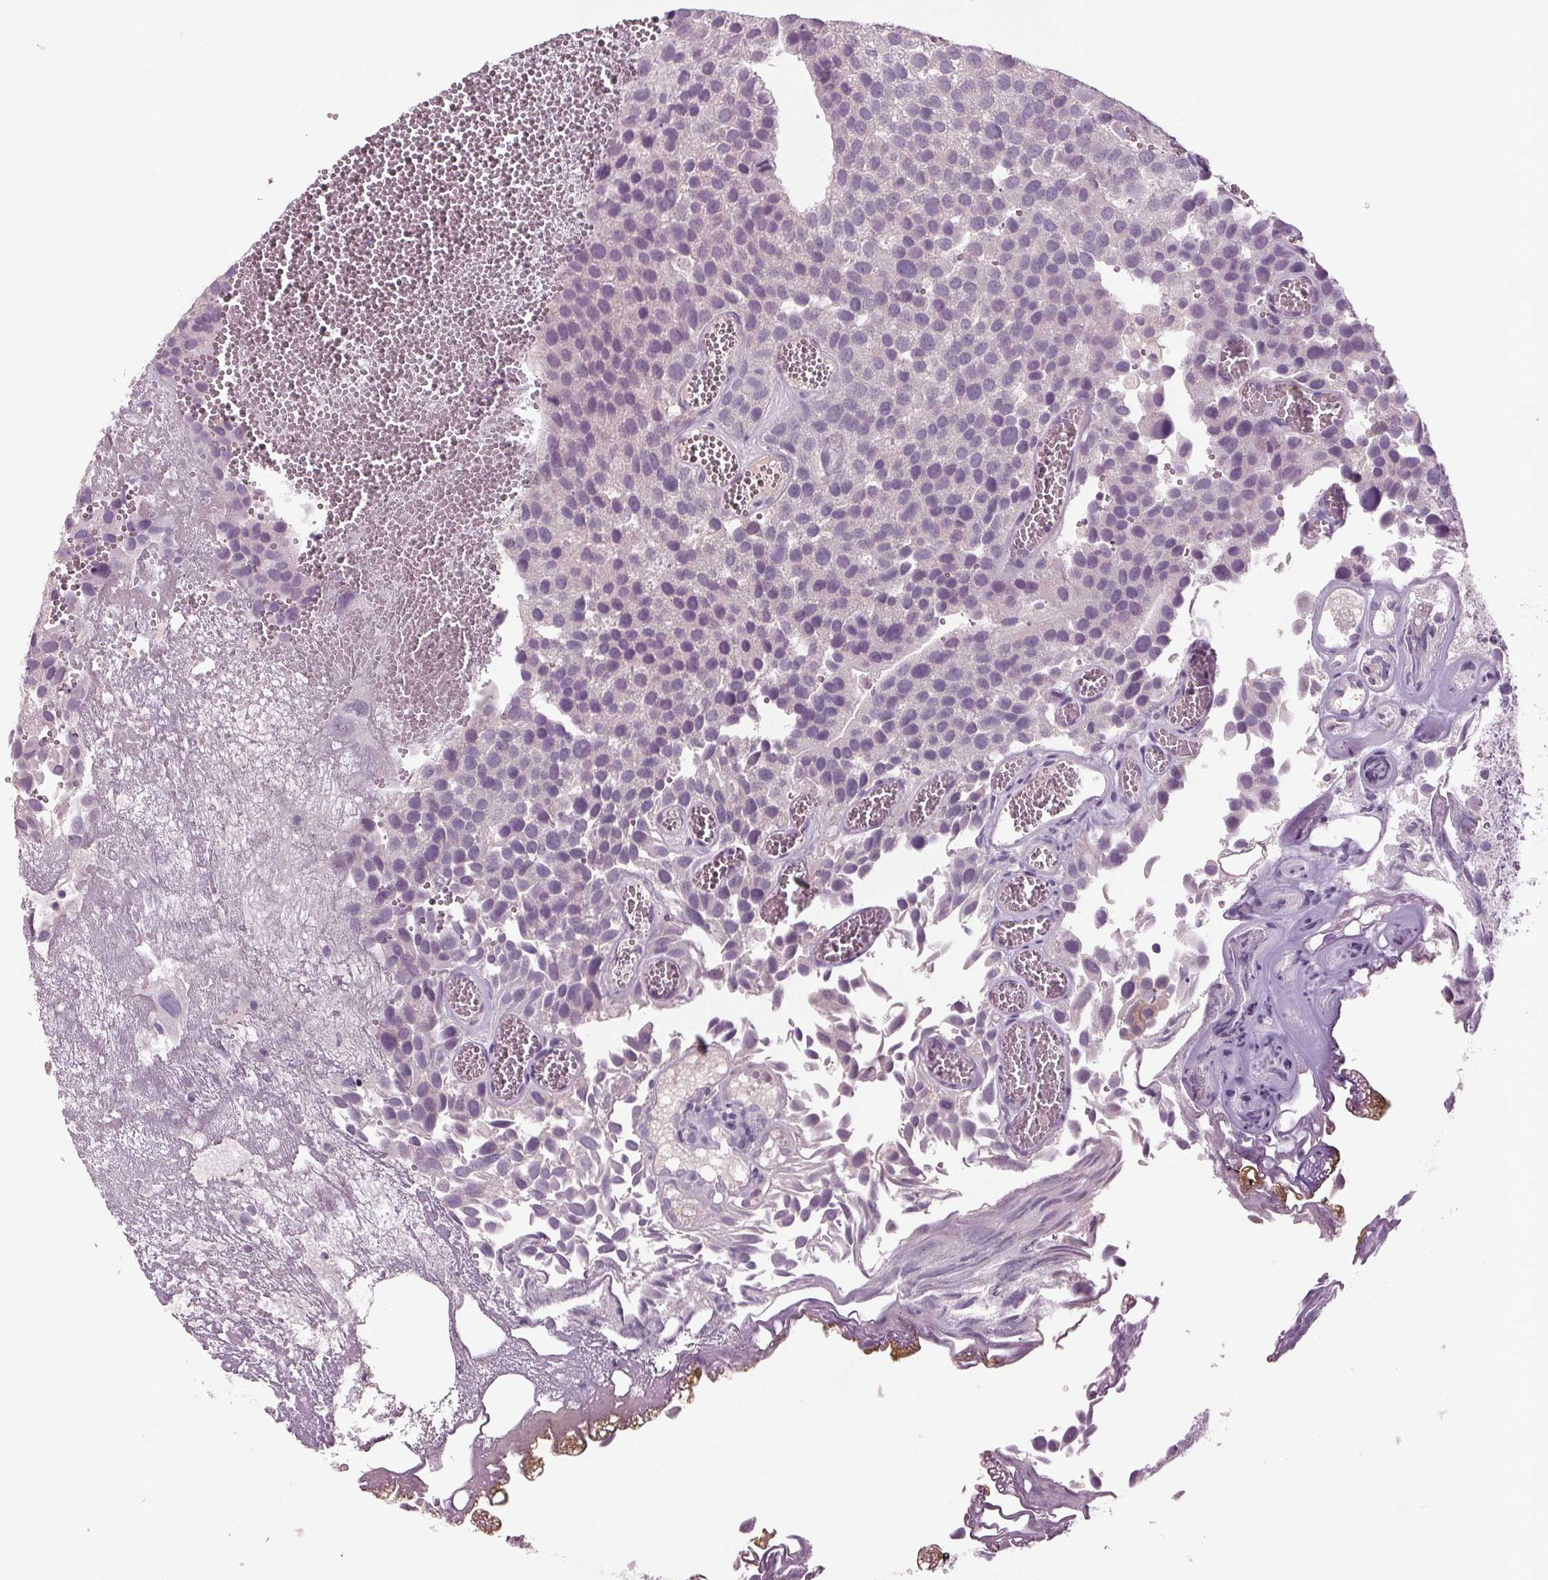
{"staining": {"intensity": "negative", "quantity": "none", "location": "none"}, "tissue": "urothelial cancer", "cell_type": "Tumor cells", "image_type": "cancer", "snomed": [{"axis": "morphology", "description": "Urothelial carcinoma, Low grade"}, {"axis": "topography", "description": "Urinary bladder"}], "caption": "Tumor cells show no significant protein expression in urothelial carcinoma (low-grade). (Stains: DAB (3,3'-diaminobenzidine) immunohistochemistry (IHC) with hematoxylin counter stain, Microscopy: brightfield microscopy at high magnification).", "gene": "BHLHE22", "patient": {"sex": "female", "age": 69}}